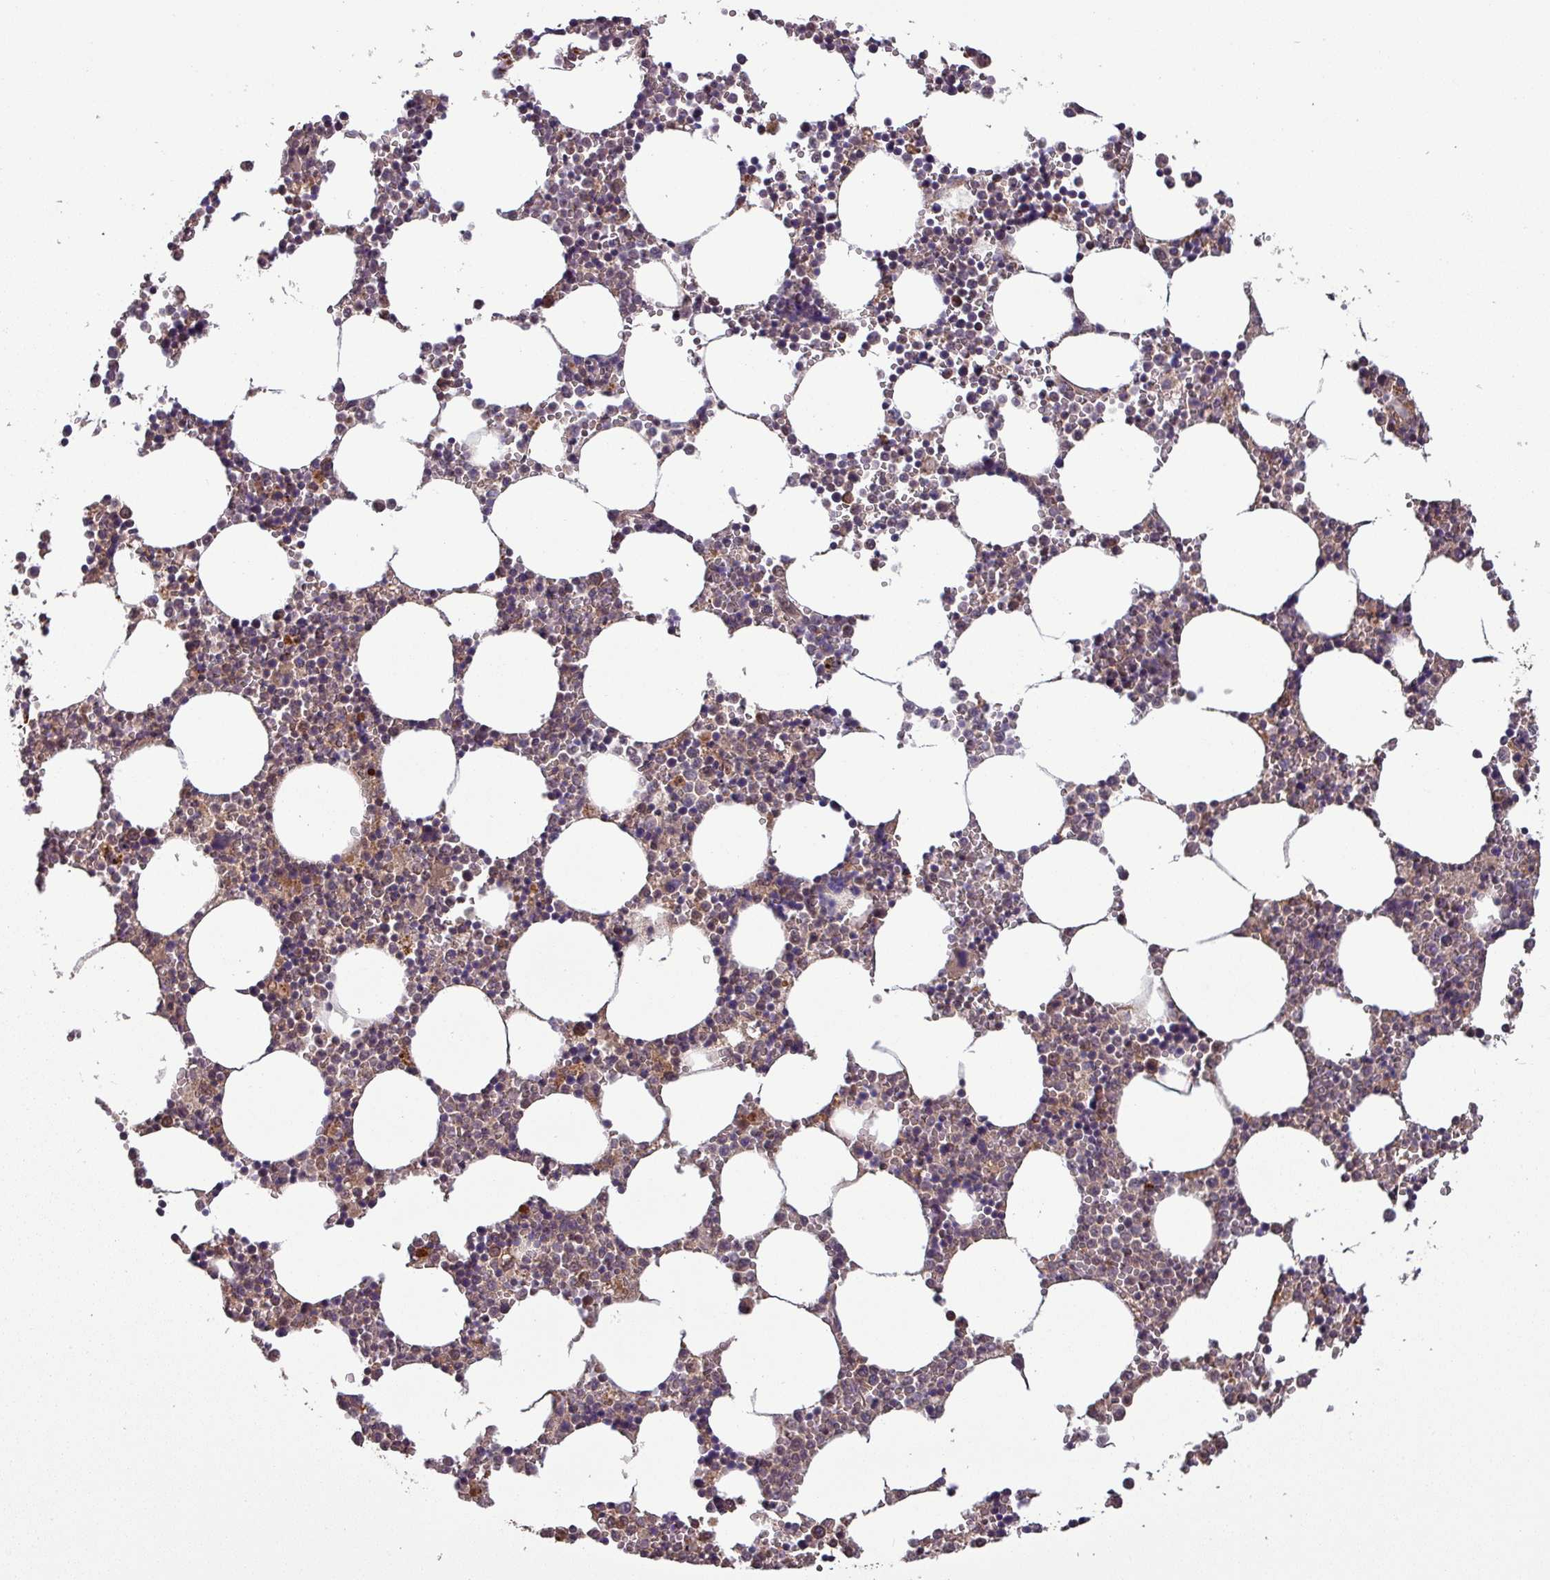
{"staining": {"intensity": "strong", "quantity": "25%-75%", "location": "cytoplasmic/membranous"}, "tissue": "bone marrow", "cell_type": "Hematopoietic cells", "image_type": "normal", "snomed": [{"axis": "morphology", "description": "Normal tissue, NOS"}, {"axis": "topography", "description": "Bone marrow"}], "caption": "High-magnification brightfield microscopy of benign bone marrow stained with DAB (3,3'-diaminobenzidine) (brown) and counterstained with hematoxylin (blue). hematopoietic cells exhibit strong cytoplasmic/membranous positivity is identified in approximately25%-75% of cells. (brown staining indicates protein expression, while blue staining denotes nuclei).", "gene": "PUS1", "patient": {"sex": "female", "age": 64}}